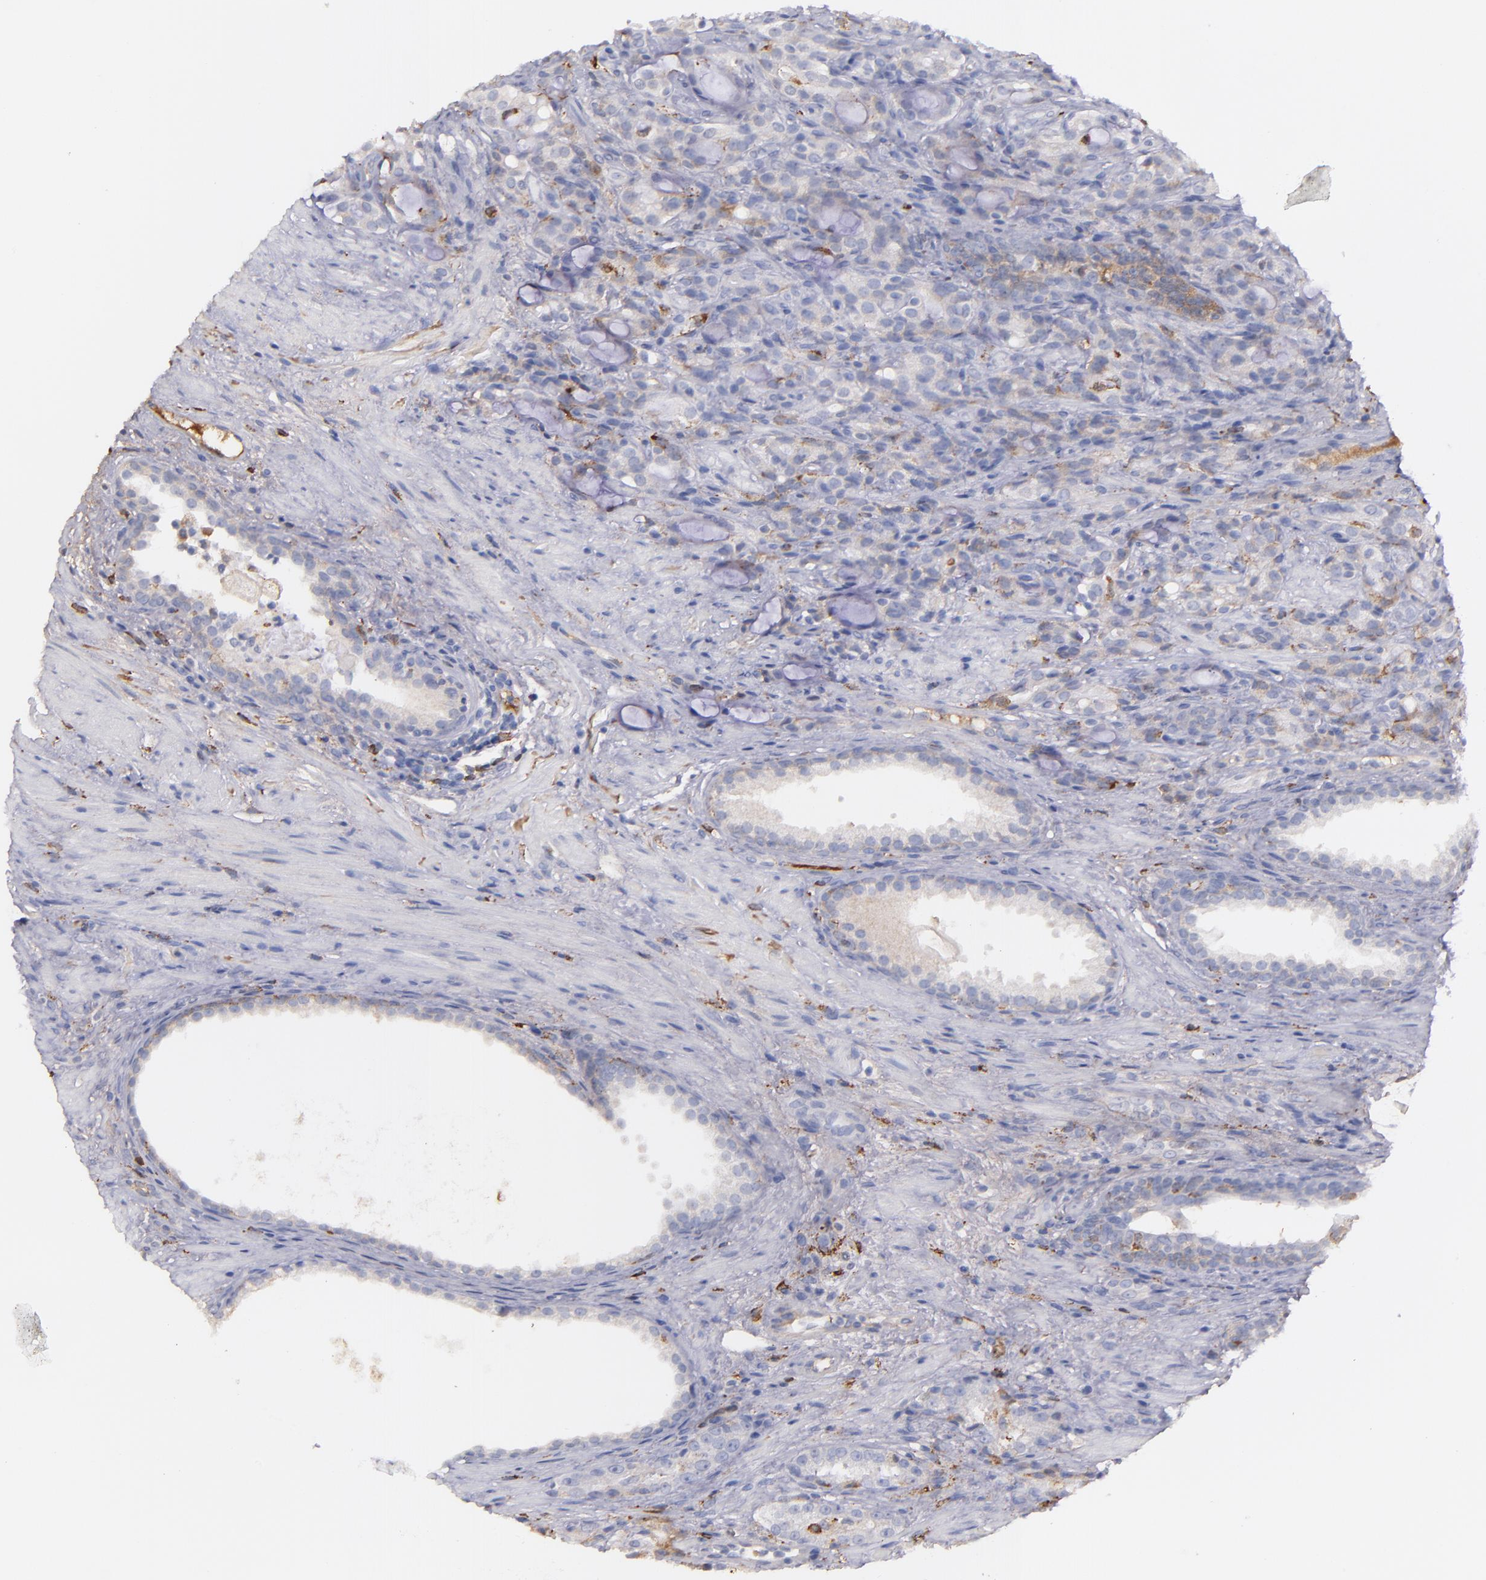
{"staining": {"intensity": "weak", "quantity": "<25%", "location": "cytoplasmic/membranous"}, "tissue": "prostate cancer", "cell_type": "Tumor cells", "image_type": "cancer", "snomed": [{"axis": "morphology", "description": "Adenocarcinoma, High grade"}, {"axis": "topography", "description": "Prostate"}], "caption": "Adenocarcinoma (high-grade) (prostate) was stained to show a protein in brown. There is no significant expression in tumor cells. (Immunohistochemistry, brightfield microscopy, high magnification).", "gene": "C1QA", "patient": {"sex": "male", "age": 72}}